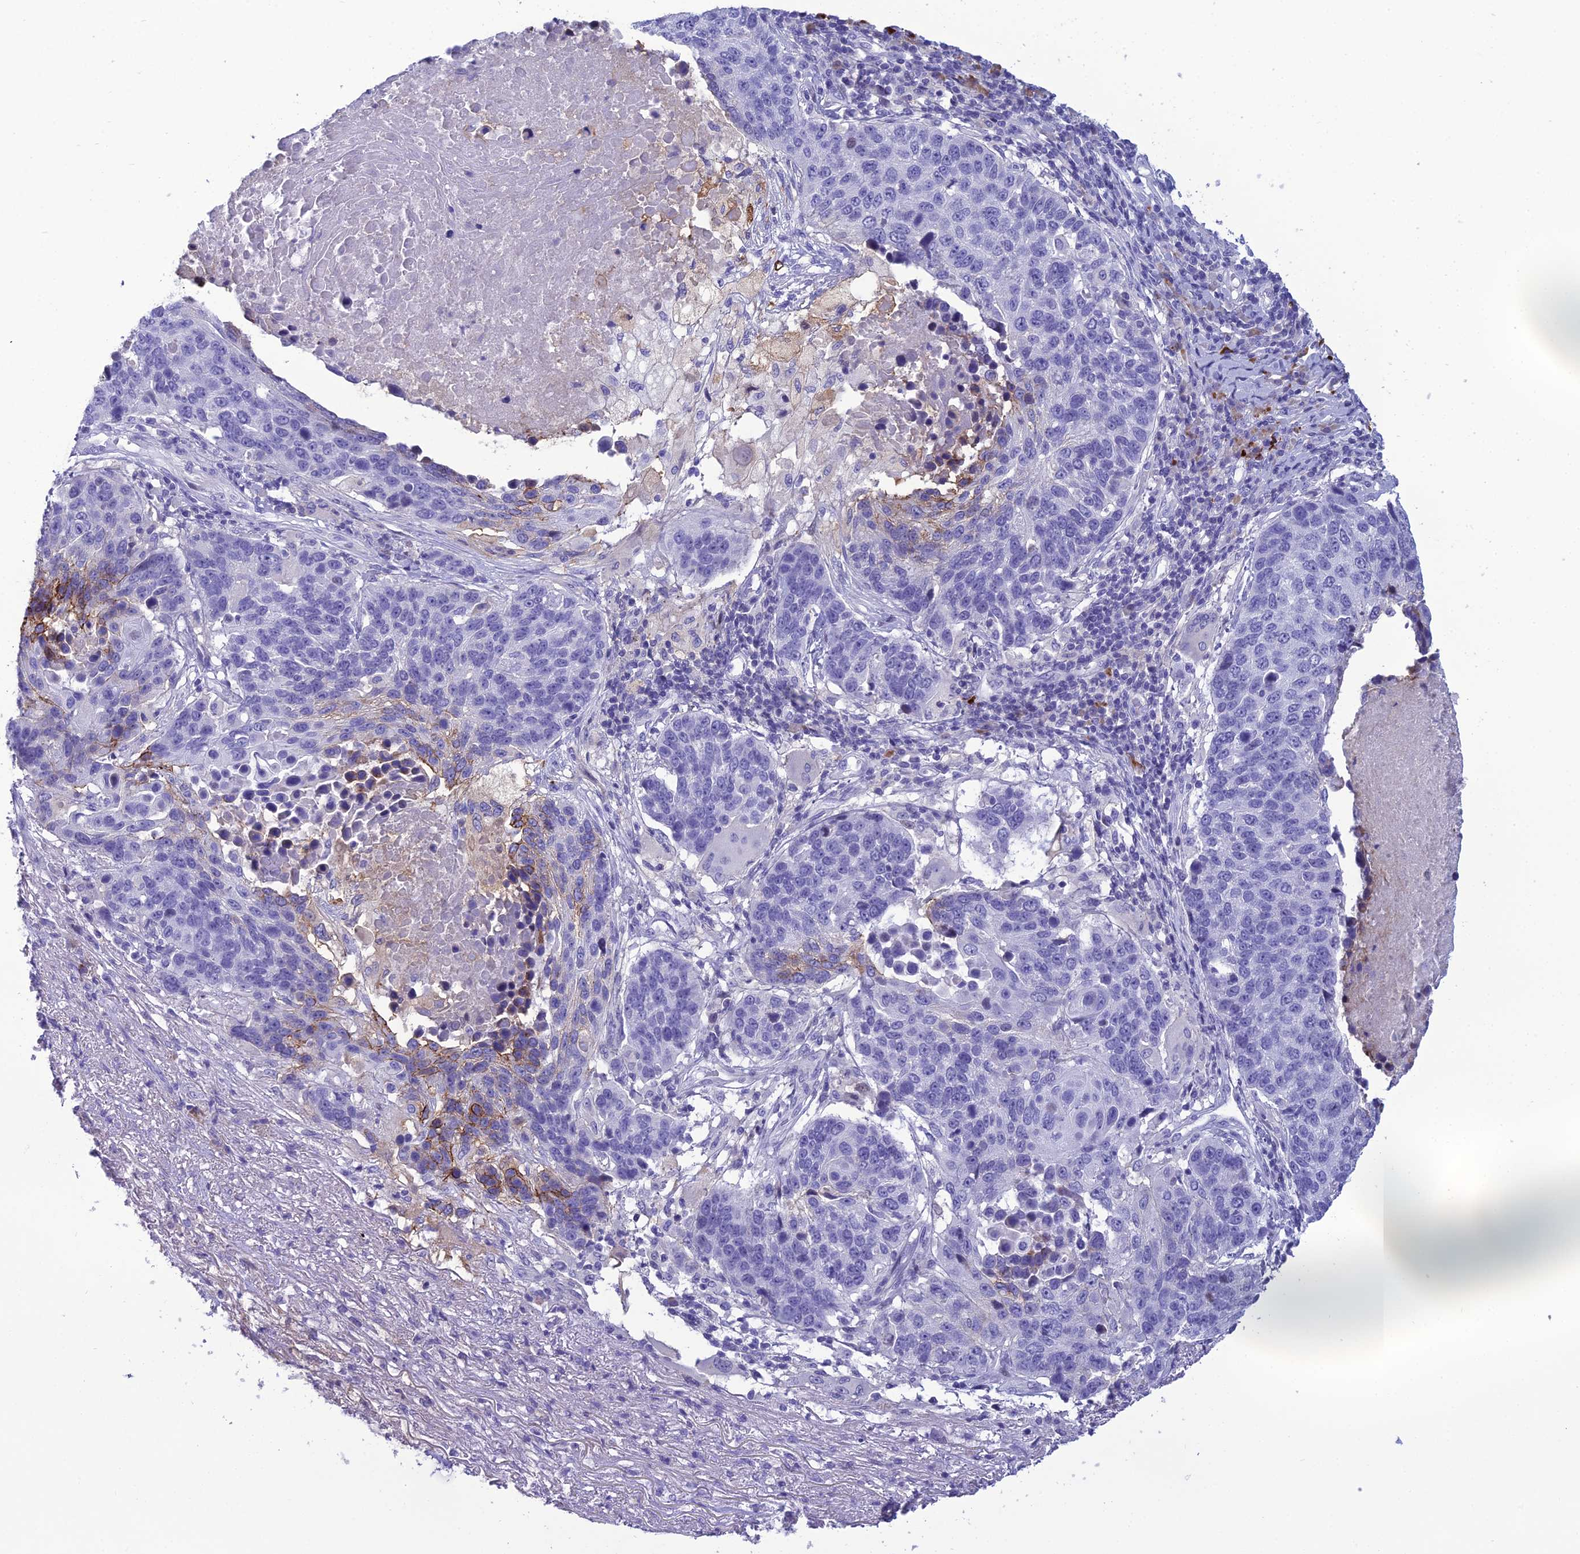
{"staining": {"intensity": "moderate", "quantity": "<25%", "location": "cytoplasmic/membranous"}, "tissue": "lung cancer", "cell_type": "Tumor cells", "image_type": "cancer", "snomed": [{"axis": "morphology", "description": "Normal tissue, NOS"}, {"axis": "morphology", "description": "Squamous cell carcinoma, NOS"}, {"axis": "topography", "description": "Lymph node"}, {"axis": "topography", "description": "Lung"}], "caption": "Lung cancer (squamous cell carcinoma) was stained to show a protein in brown. There is low levels of moderate cytoplasmic/membranous positivity in approximately <25% of tumor cells. The protein is shown in brown color, while the nuclei are stained blue.", "gene": "CRB2", "patient": {"sex": "male", "age": 66}}